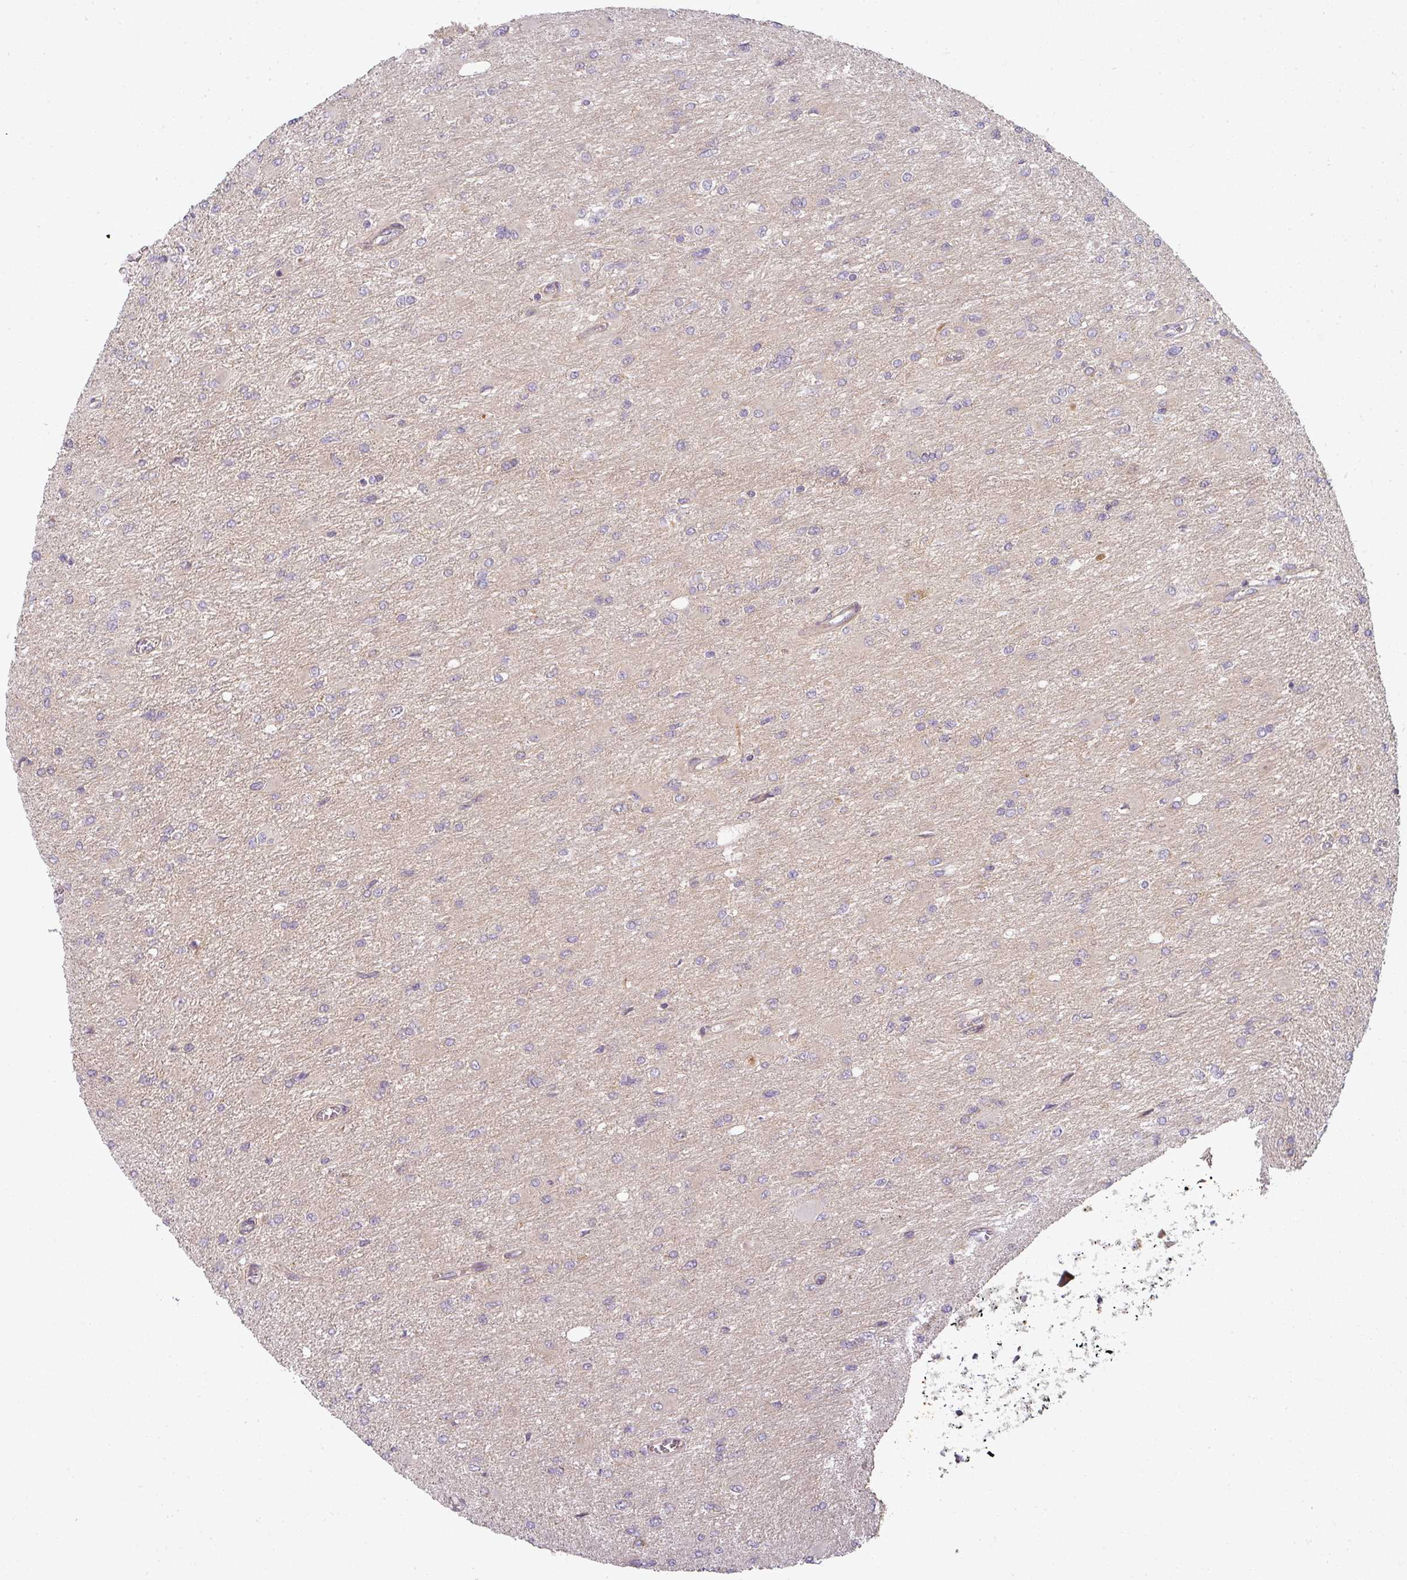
{"staining": {"intensity": "negative", "quantity": "none", "location": "none"}, "tissue": "glioma", "cell_type": "Tumor cells", "image_type": "cancer", "snomed": [{"axis": "morphology", "description": "Glioma, malignant, High grade"}, {"axis": "topography", "description": "Cerebral cortex"}], "caption": "Tumor cells show no significant positivity in glioma.", "gene": "CNOT1", "patient": {"sex": "female", "age": 36}}